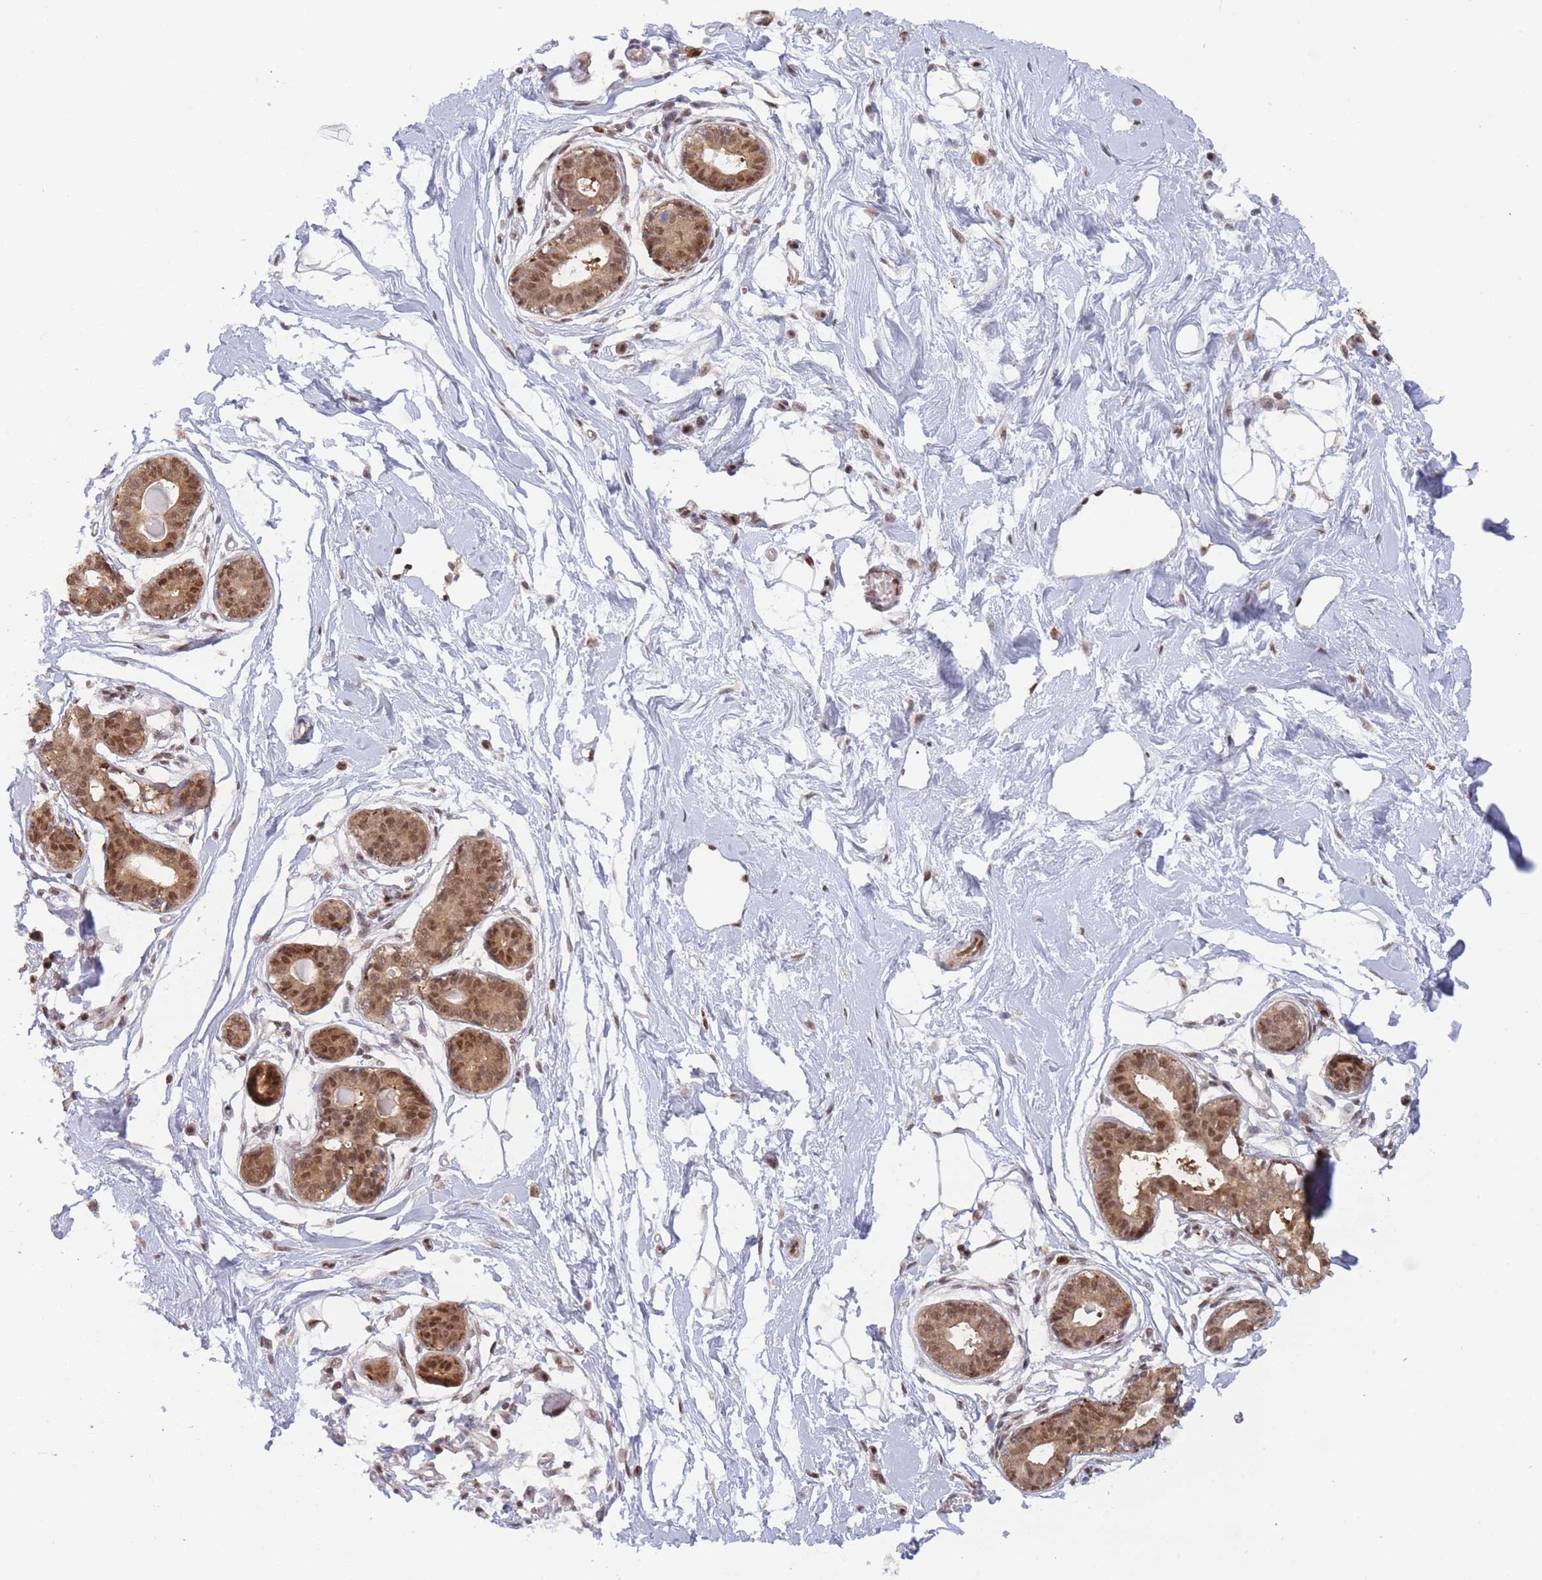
{"staining": {"intensity": "negative", "quantity": "none", "location": "none"}, "tissue": "breast", "cell_type": "Adipocytes", "image_type": "normal", "snomed": [{"axis": "morphology", "description": "Normal tissue, NOS"}, {"axis": "topography", "description": "Breast"}], "caption": "A histopathology image of human breast is negative for staining in adipocytes. (DAB immunohistochemistry, high magnification).", "gene": "NSFL1C", "patient": {"sex": "female", "age": 45}}